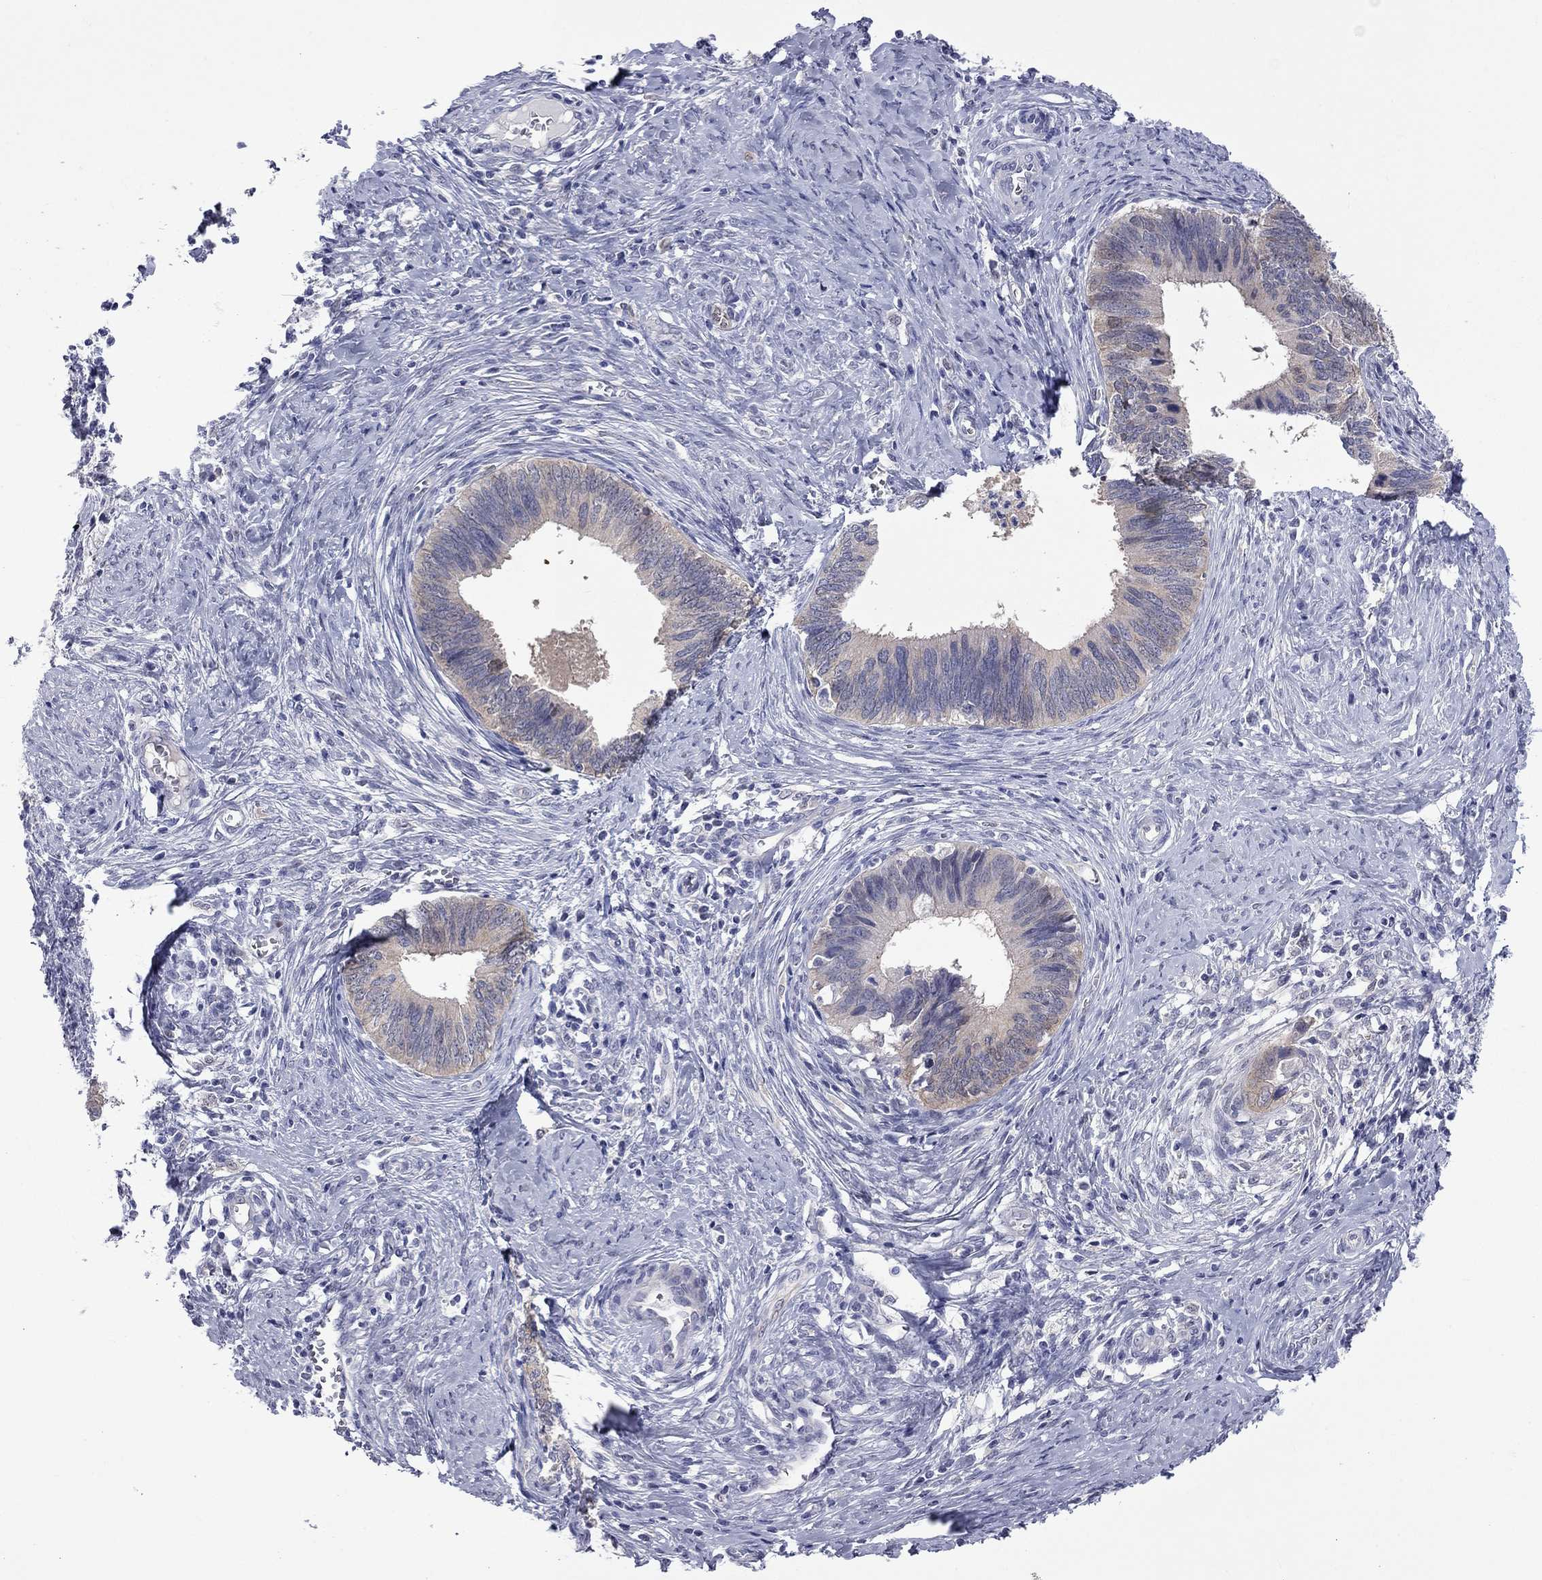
{"staining": {"intensity": "moderate", "quantity": "25%-75%", "location": "cytoplasmic/membranous"}, "tissue": "cervical cancer", "cell_type": "Tumor cells", "image_type": "cancer", "snomed": [{"axis": "morphology", "description": "Adenocarcinoma, NOS"}, {"axis": "topography", "description": "Cervix"}], "caption": "Immunohistochemistry (IHC) of human cervical cancer (adenocarcinoma) displays medium levels of moderate cytoplasmic/membranous staining in approximately 25%-75% of tumor cells.", "gene": "CTNNBIP1", "patient": {"sex": "female", "age": 42}}